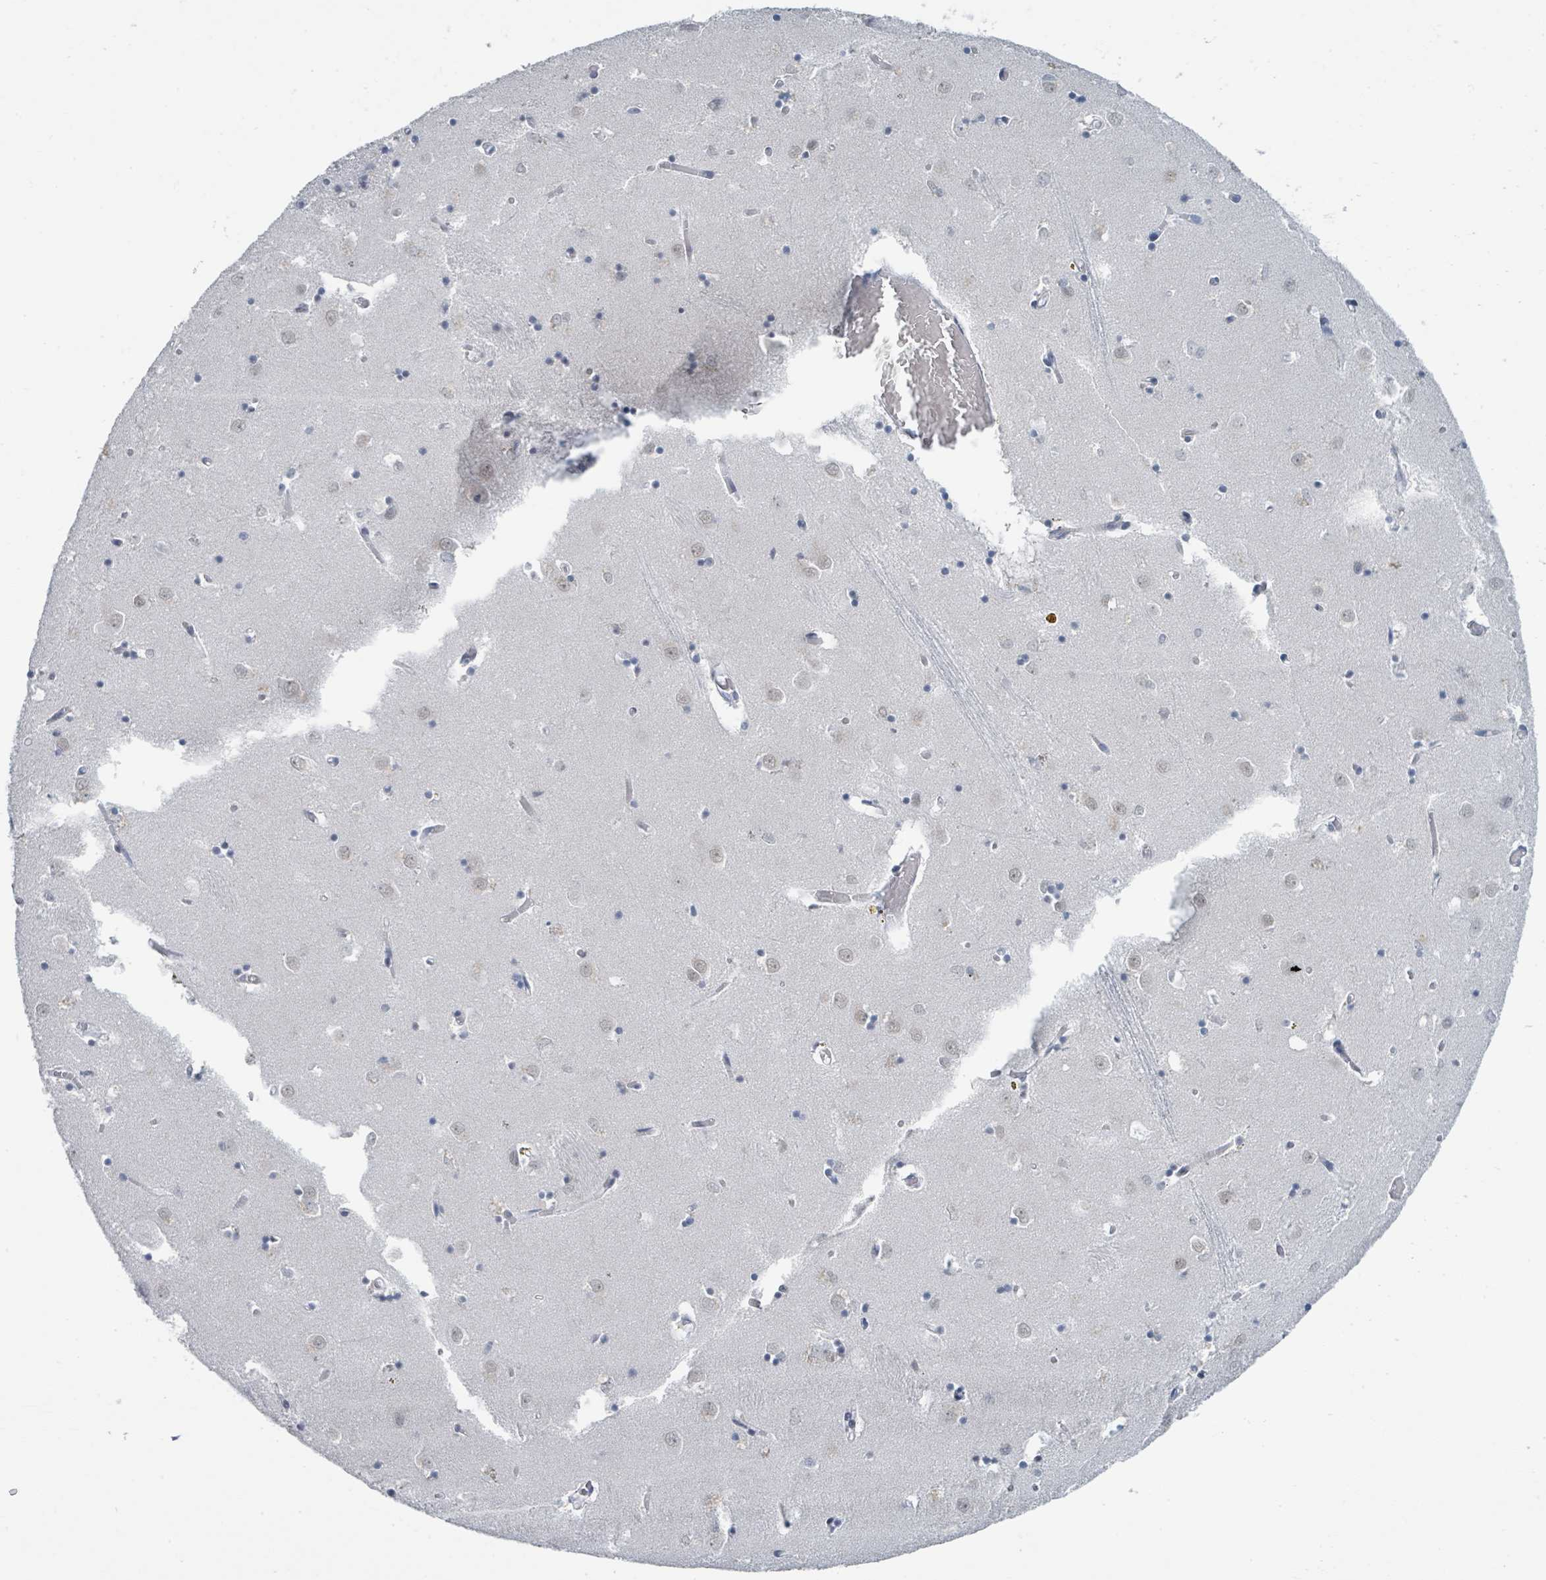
{"staining": {"intensity": "negative", "quantity": "none", "location": "none"}, "tissue": "caudate", "cell_type": "Glial cells", "image_type": "normal", "snomed": [{"axis": "morphology", "description": "Normal tissue, NOS"}, {"axis": "topography", "description": "Lateral ventricle wall"}], "caption": "This is an immunohistochemistry (IHC) histopathology image of benign human caudate. There is no positivity in glial cells.", "gene": "EHMT2", "patient": {"sex": "male", "age": 70}}